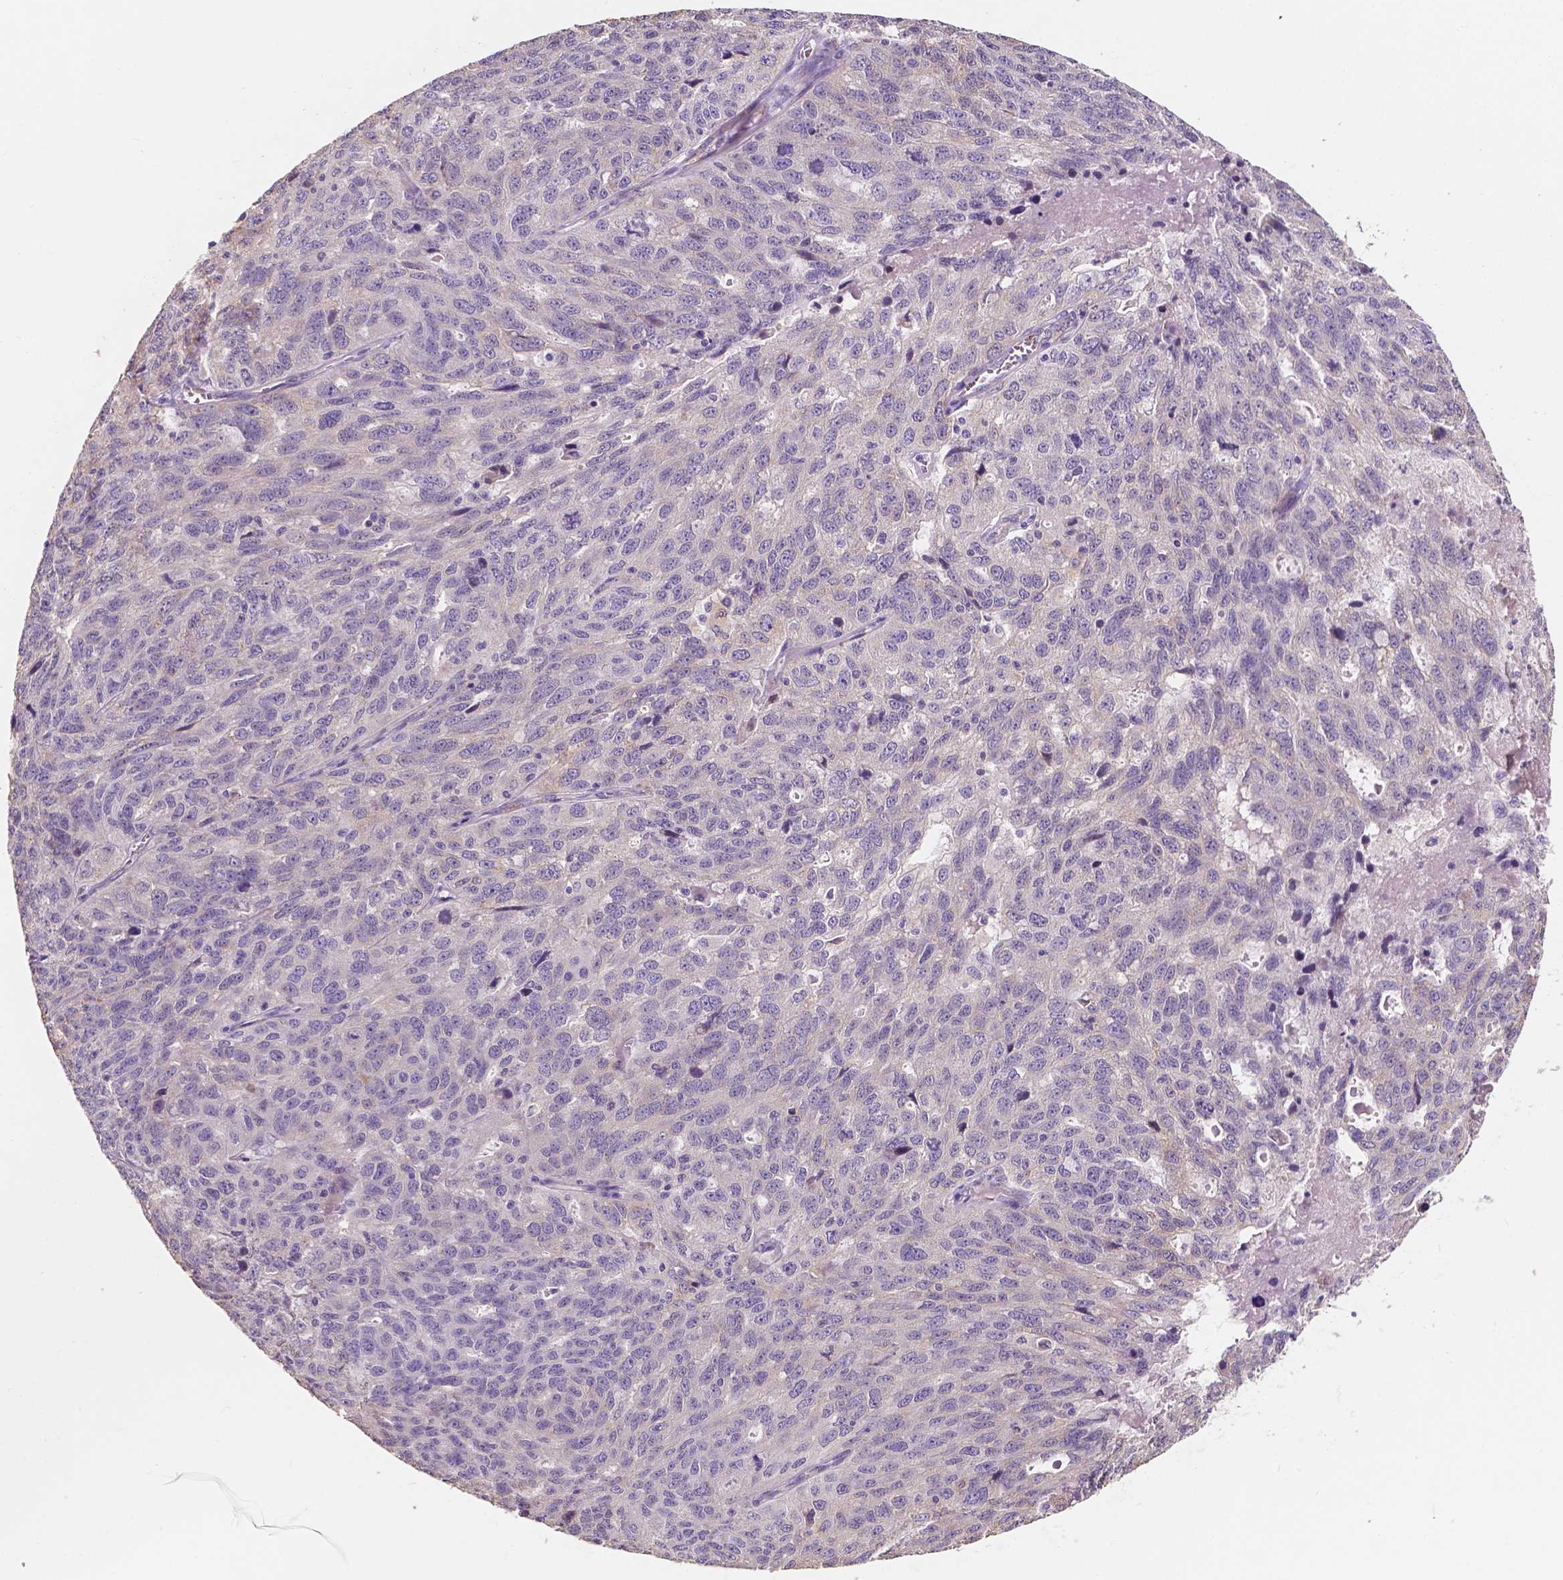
{"staining": {"intensity": "negative", "quantity": "none", "location": "none"}, "tissue": "ovarian cancer", "cell_type": "Tumor cells", "image_type": "cancer", "snomed": [{"axis": "morphology", "description": "Cystadenocarcinoma, serous, NOS"}, {"axis": "topography", "description": "Ovary"}], "caption": "High magnification brightfield microscopy of ovarian cancer stained with DAB (3,3'-diaminobenzidine) (brown) and counterstained with hematoxylin (blue): tumor cells show no significant staining.", "gene": "SLC22A4", "patient": {"sex": "female", "age": 71}}